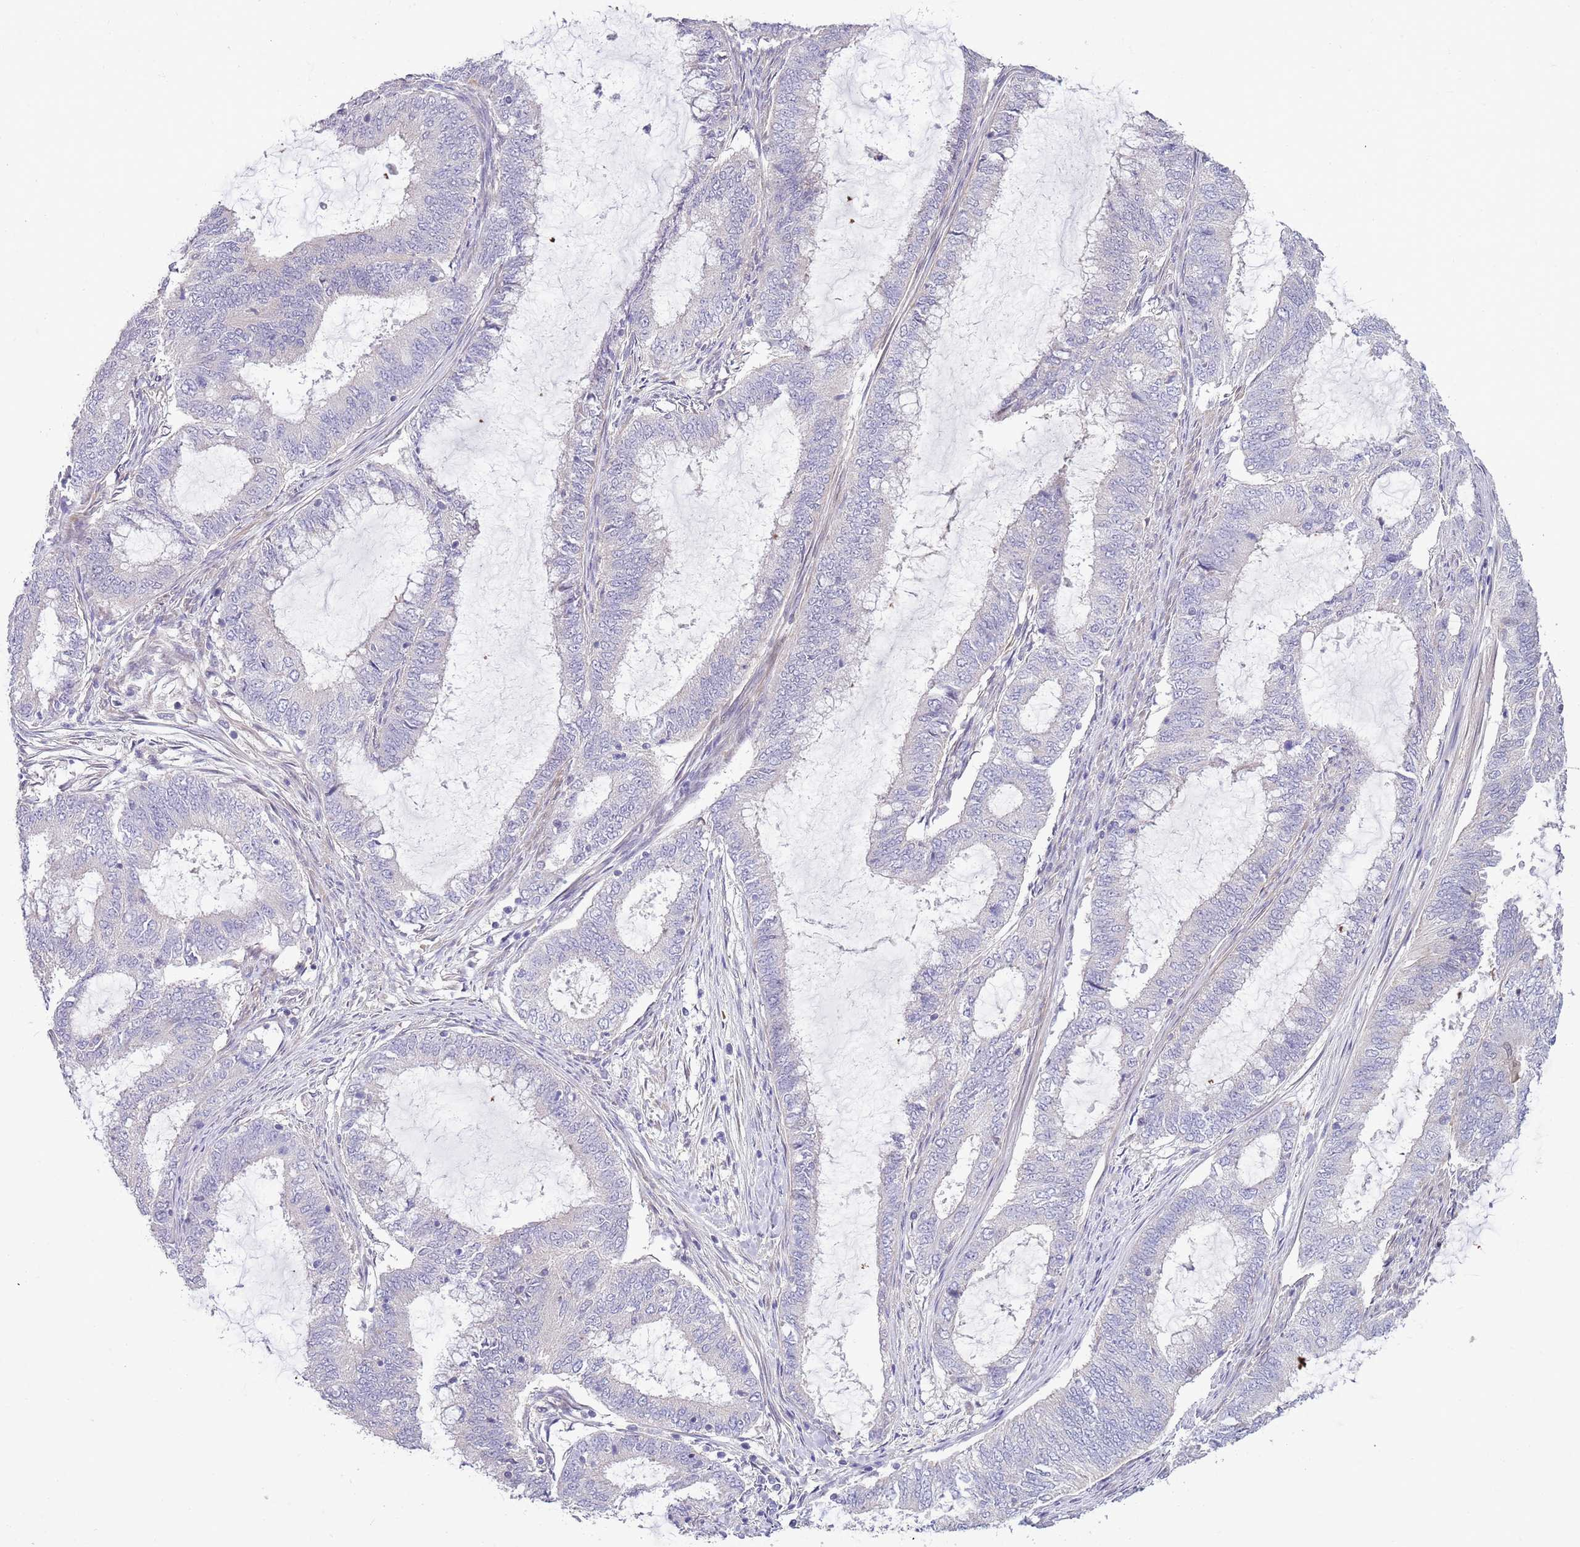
{"staining": {"intensity": "negative", "quantity": "none", "location": "none"}, "tissue": "endometrial cancer", "cell_type": "Tumor cells", "image_type": "cancer", "snomed": [{"axis": "morphology", "description": "Adenocarcinoma, NOS"}, {"axis": "topography", "description": "Endometrium"}], "caption": "A high-resolution photomicrograph shows immunohistochemistry staining of endometrial cancer, which reveals no significant staining in tumor cells. Nuclei are stained in blue.", "gene": "LIPJ", "patient": {"sex": "female", "age": 51}}